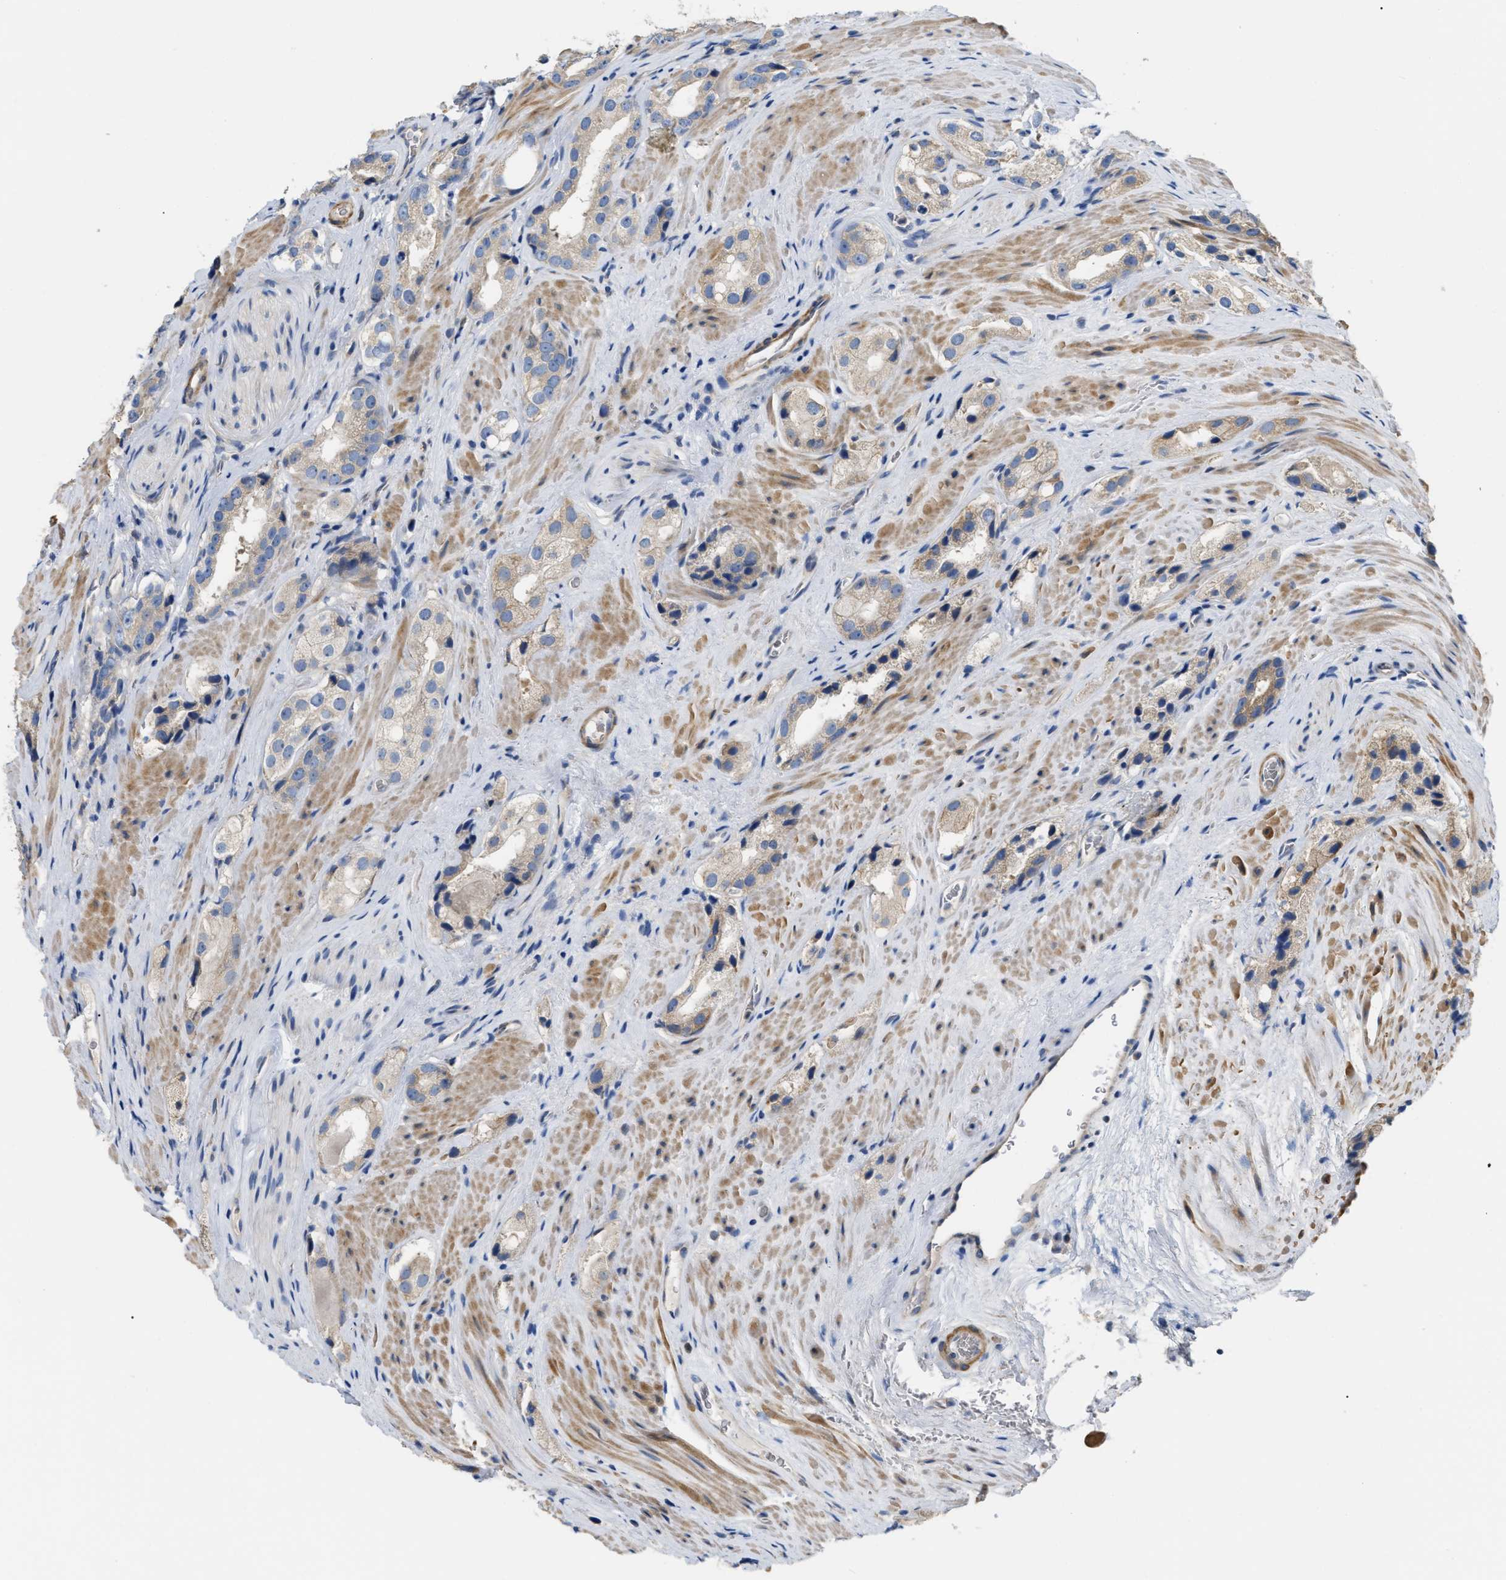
{"staining": {"intensity": "weak", "quantity": ">75%", "location": "cytoplasmic/membranous"}, "tissue": "prostate cancer", "cell_type": "Tumor cells", "image_type": "cancer", "snomed": [{"axis": "morphology", "description": "Adenocarcinoma, High grade"}, {"axis": "topography", "description": "Prostate"}], "caption": "This image displays prostate high-grade adenocarcinoma stained with IHC to label a protein in brown. The cytoplasmic/membranous of tumor cells show weak positivity for the protein. Nuclei are counter-stained blue.", "gene": "DHX58", "patient": {"sex": "male", "age": 63}}